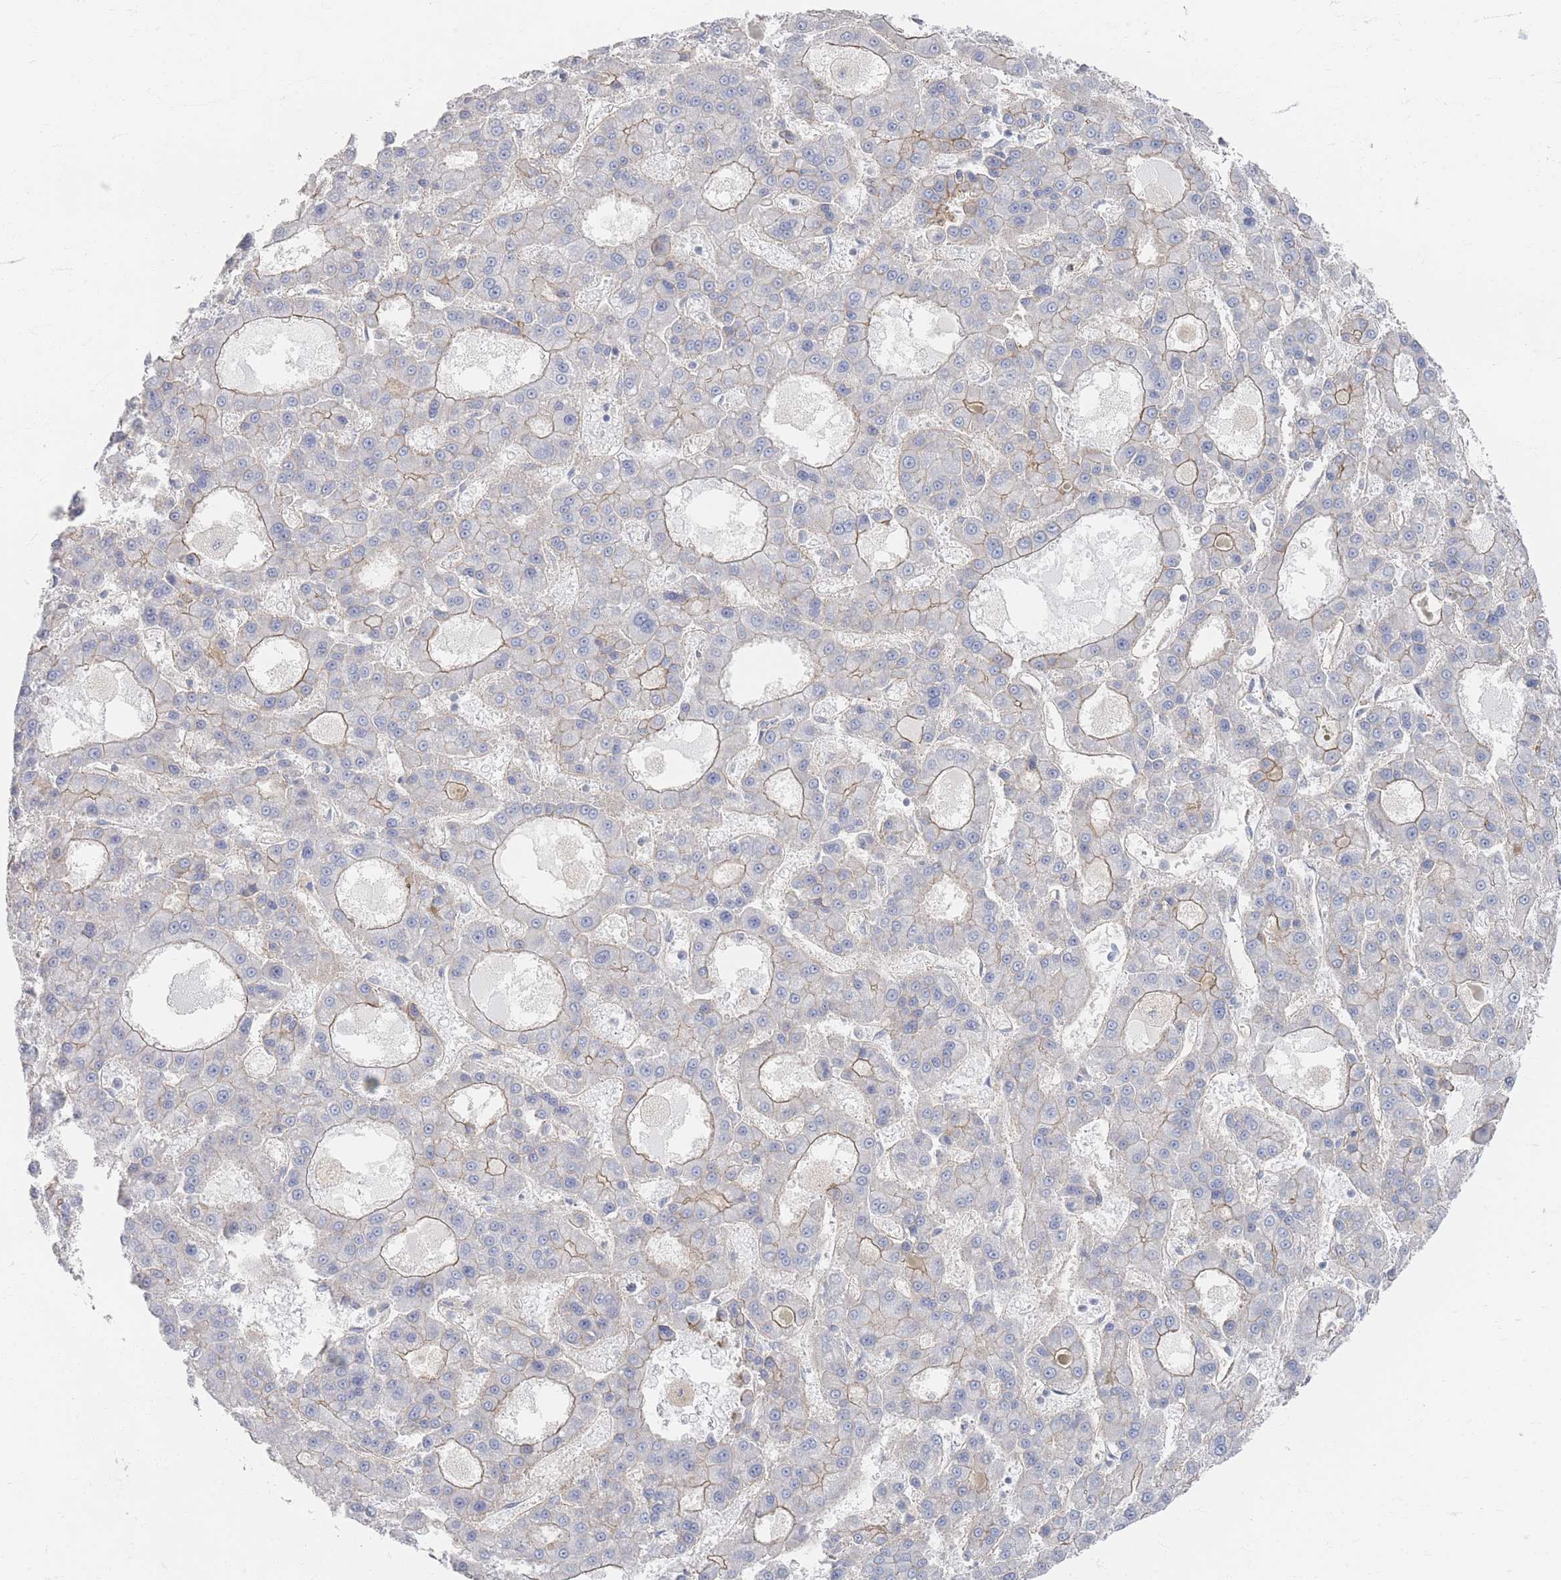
{"staining": {"intensity": "moderate", "quantity": "<25%", "location": "cytoplasmic/membranous"}, "tissue": "liver cancer", "cell_type": "Tumor cells", "image_type": "cancer", "snomed": [{"axis": "morphology", "description": "Carcinoma, Hepatocellular, NOS"}, {"axis": "topography", "description": "Liver"}], "caption": "Liver cancer (hepatocellular carcinoma) stained for a protein (brown) demonstrates moderate cytoplasmic/membranous positive positivity in about <25% of tumor cells.", "gene": "GNB1", "patient": {"sex": "male", "age": 70}}